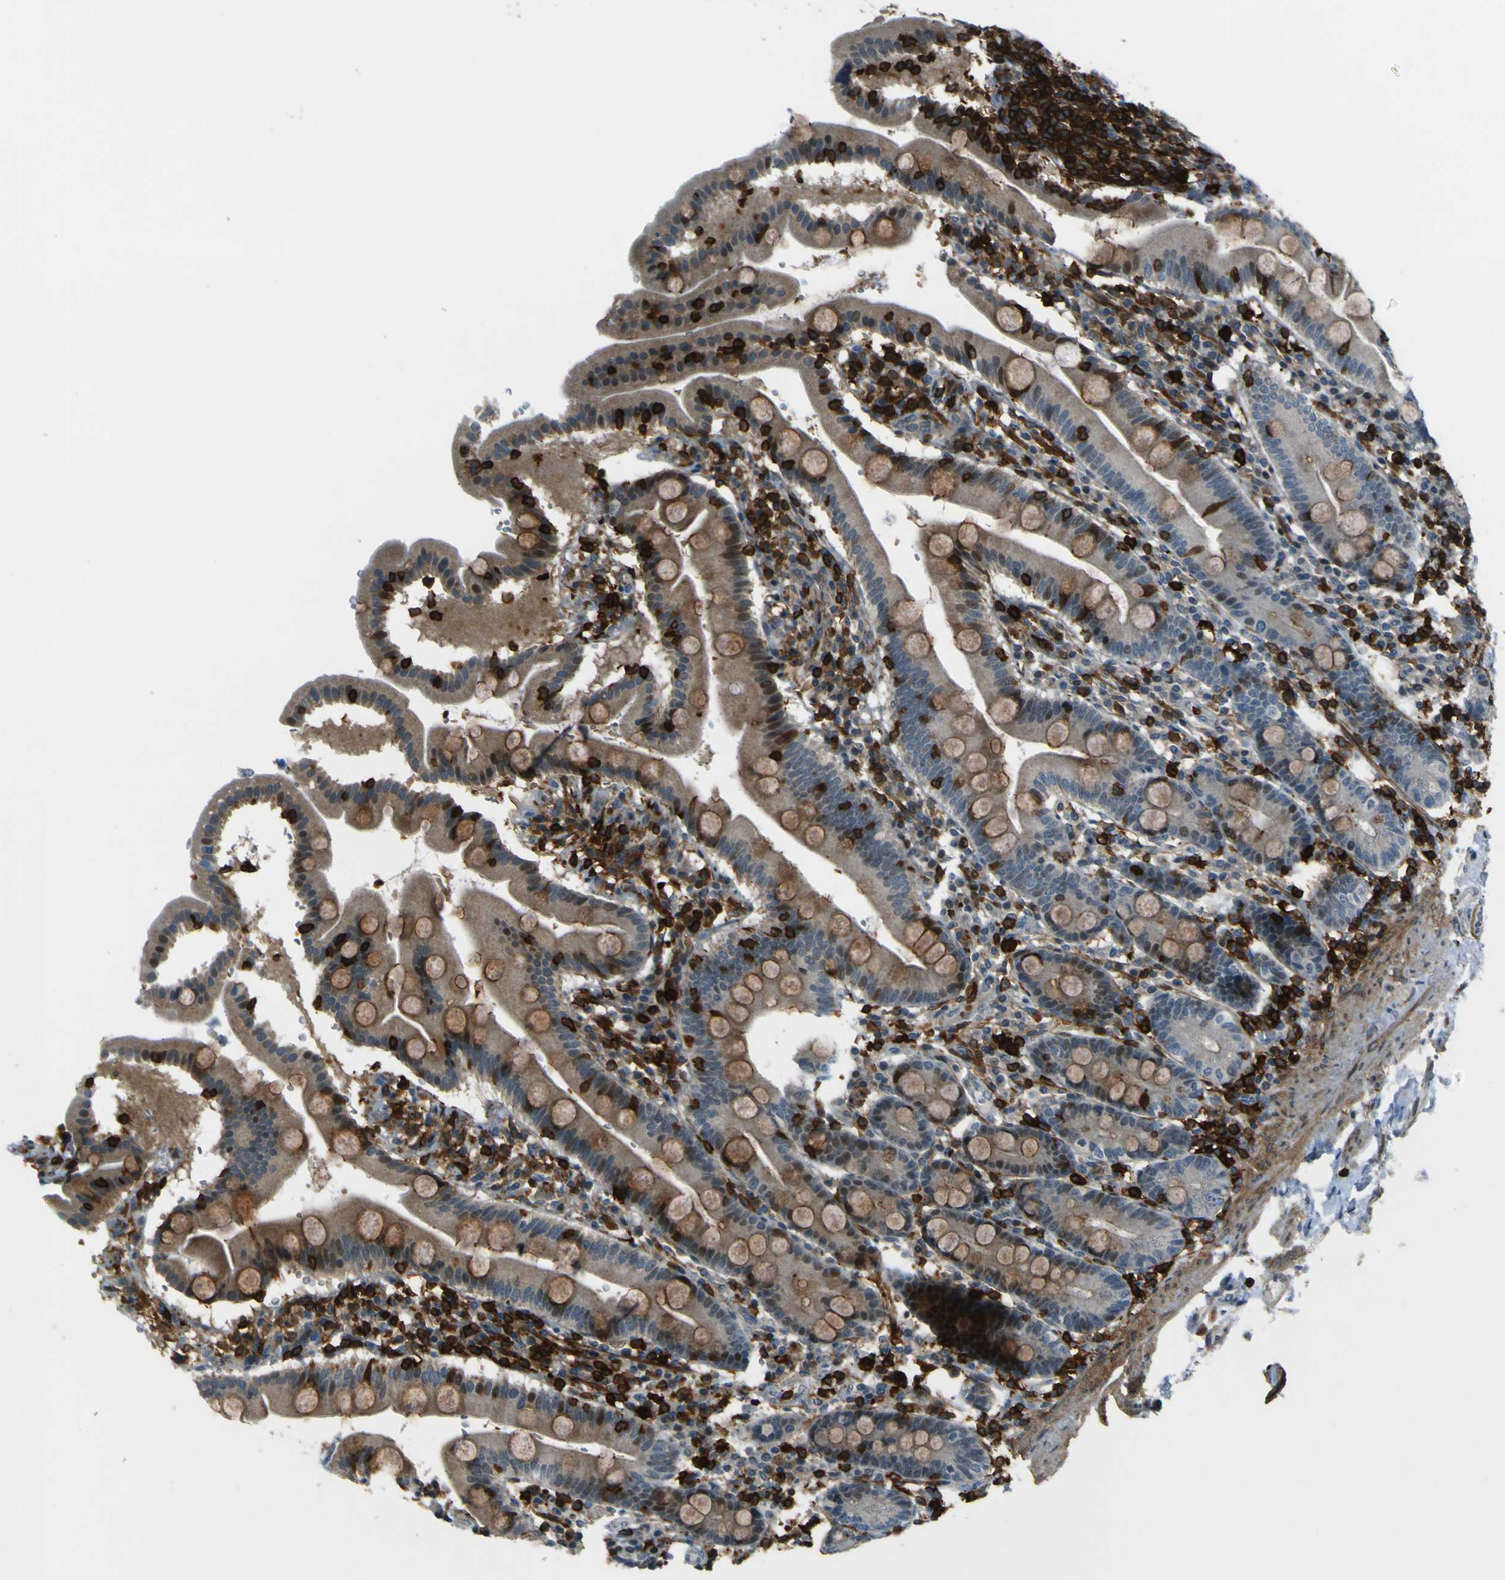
{"staining": {"intensity": "weak", "quantity": ">75%", "location": "cytoplasmic/membranous"}, "tissue": "duodenum", "cell_type": "Glandular cells", "image_type": "normal", "snomed": [{"axis": "morphology", "description": "Normal tissue, NOS"}, {"axis": "topography", "description": "Duodenum"}], "caption": "This is an image of immunohistochemistry (IHC) staining of unremarkable duodenum, which shows weak staining in the cytoplasmic/membranous of glandular cells.", "gene": "PCDHB5", "patient": {"sex": "male", "age": 50}}